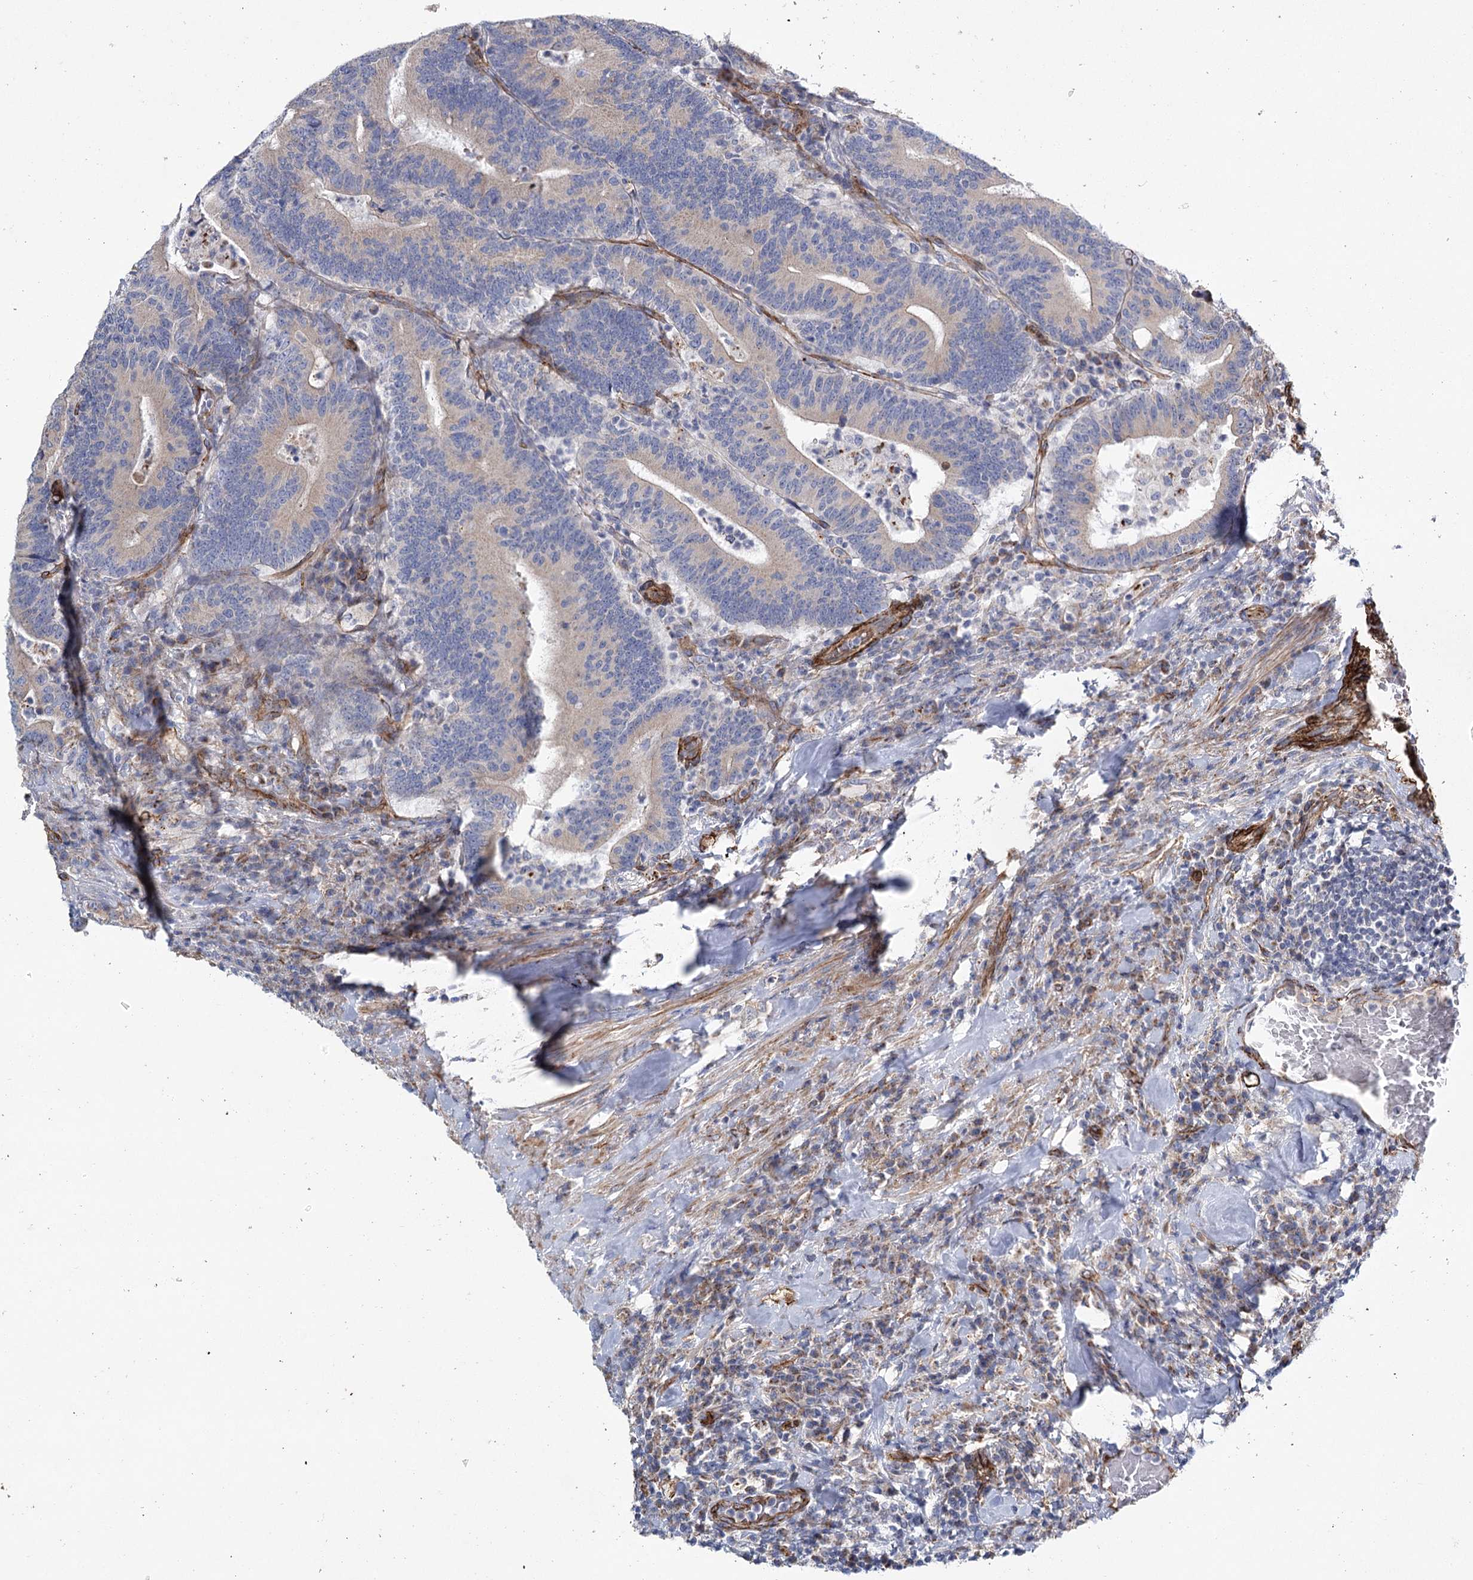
{"staining": {"intensity": "negative", "quantity": "none", "location": "none"}, "tissue": "colorectal cancer", "cell_type": "Tumor cells", "image_type": "cancer", "snomed": [{"axis": "morphology", "description": "Adenocarcinoma, NOS"}, {"axis": "topography", "description": "Colon"}], "caption": "High power microscopy image of an IHC micrograph of adenocarcinoma (colorectal), revealing no significant expression in tumor cells.", "gene": "TMEM164", "patient": {"sex": "female", "age": 66}}